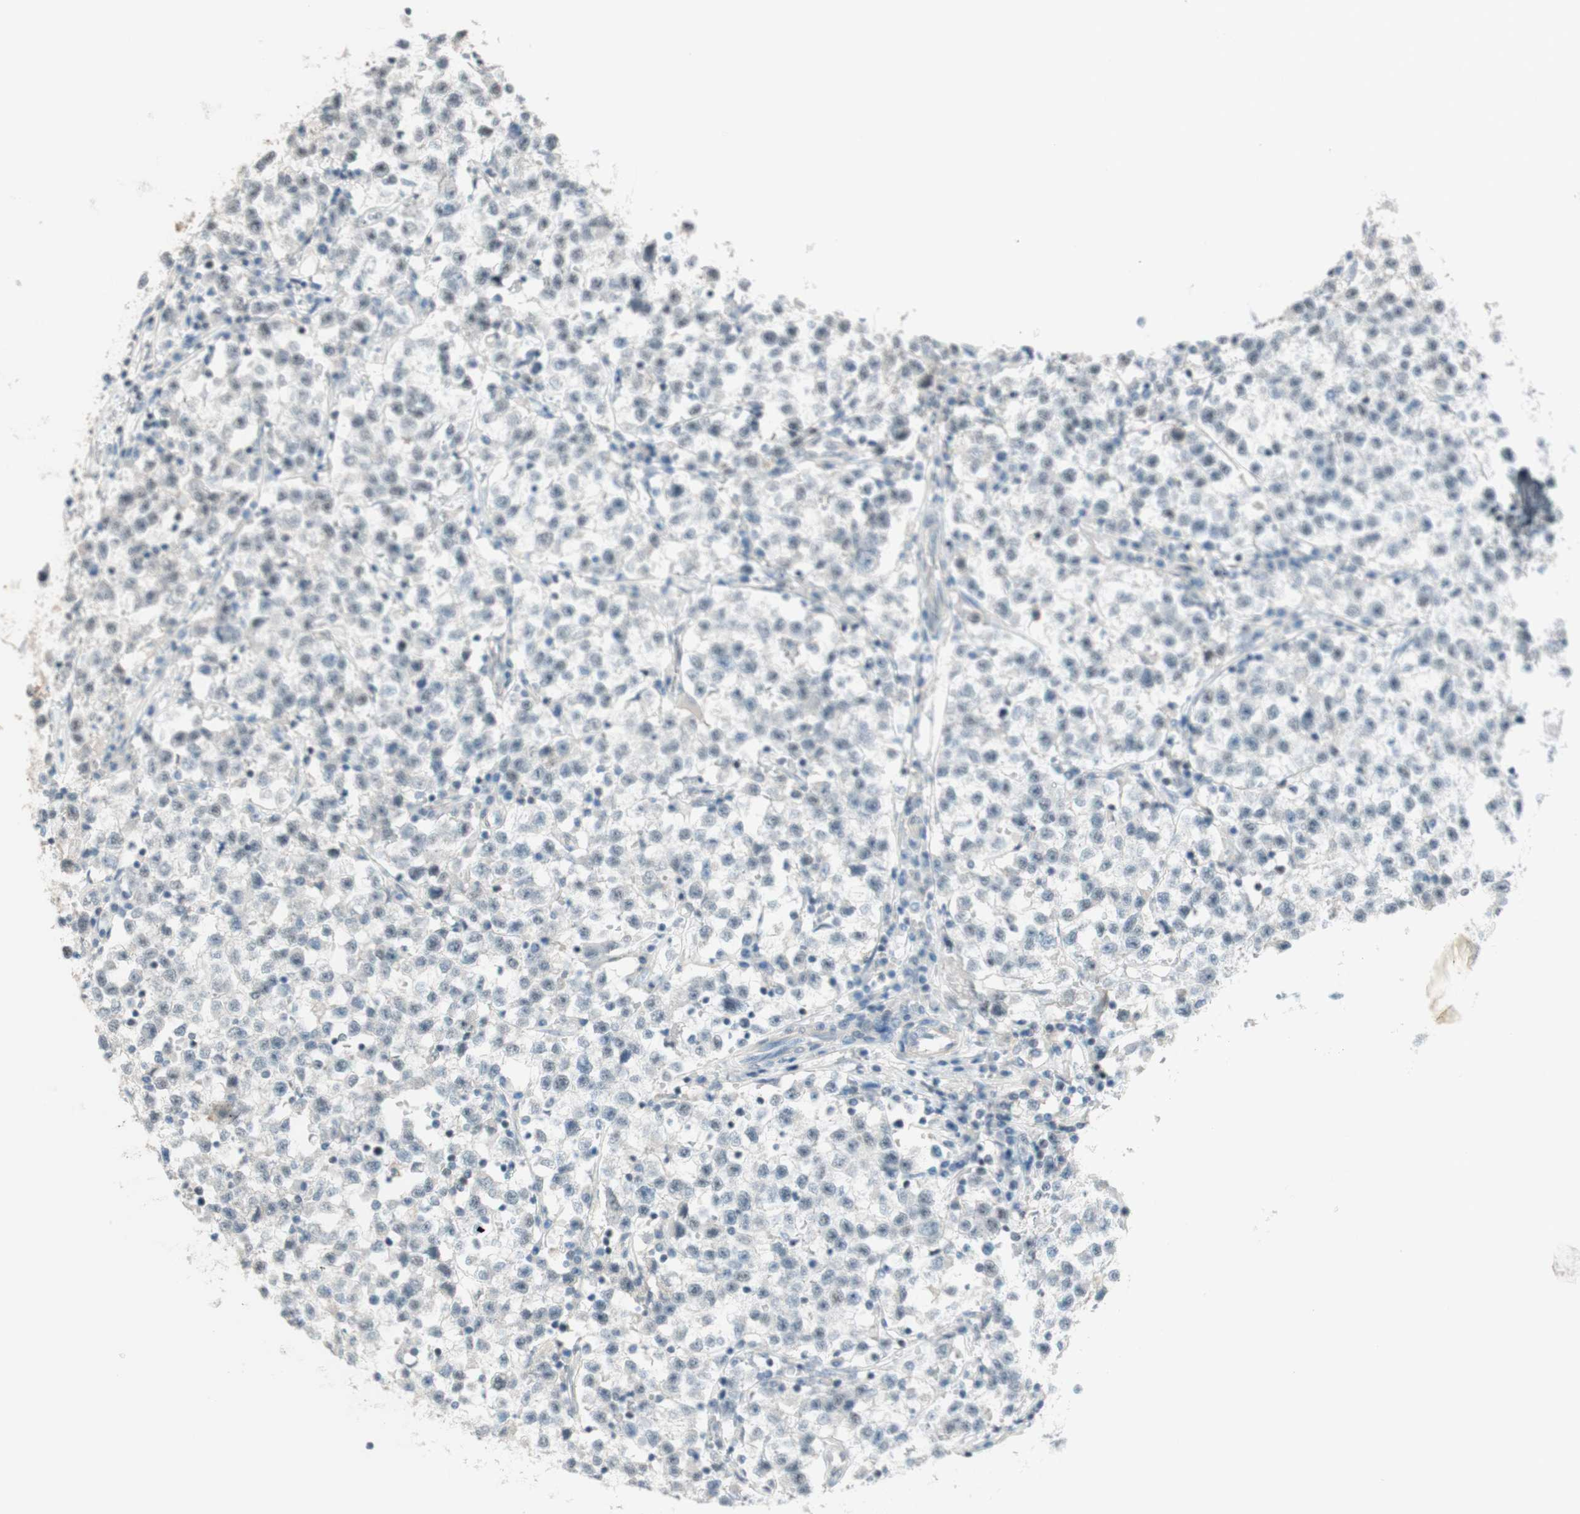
{"staining": {"intensity": "weak", "quantity": "<25%", "location": "nuclear"}, "tissue": "testis cancer", "cell_type": "Tumor cells", "image_type": "cancer", "snomed": [{"axis": "morphology", "description": "Seminoma, NOS"}, {"axis": "topography", "description": "Testis"}], "caption": "Tumor cells are negative for protein expression in human testis seminoma.", "gene": "JPH1", "patient": {"sex": "male", "age": 22}}